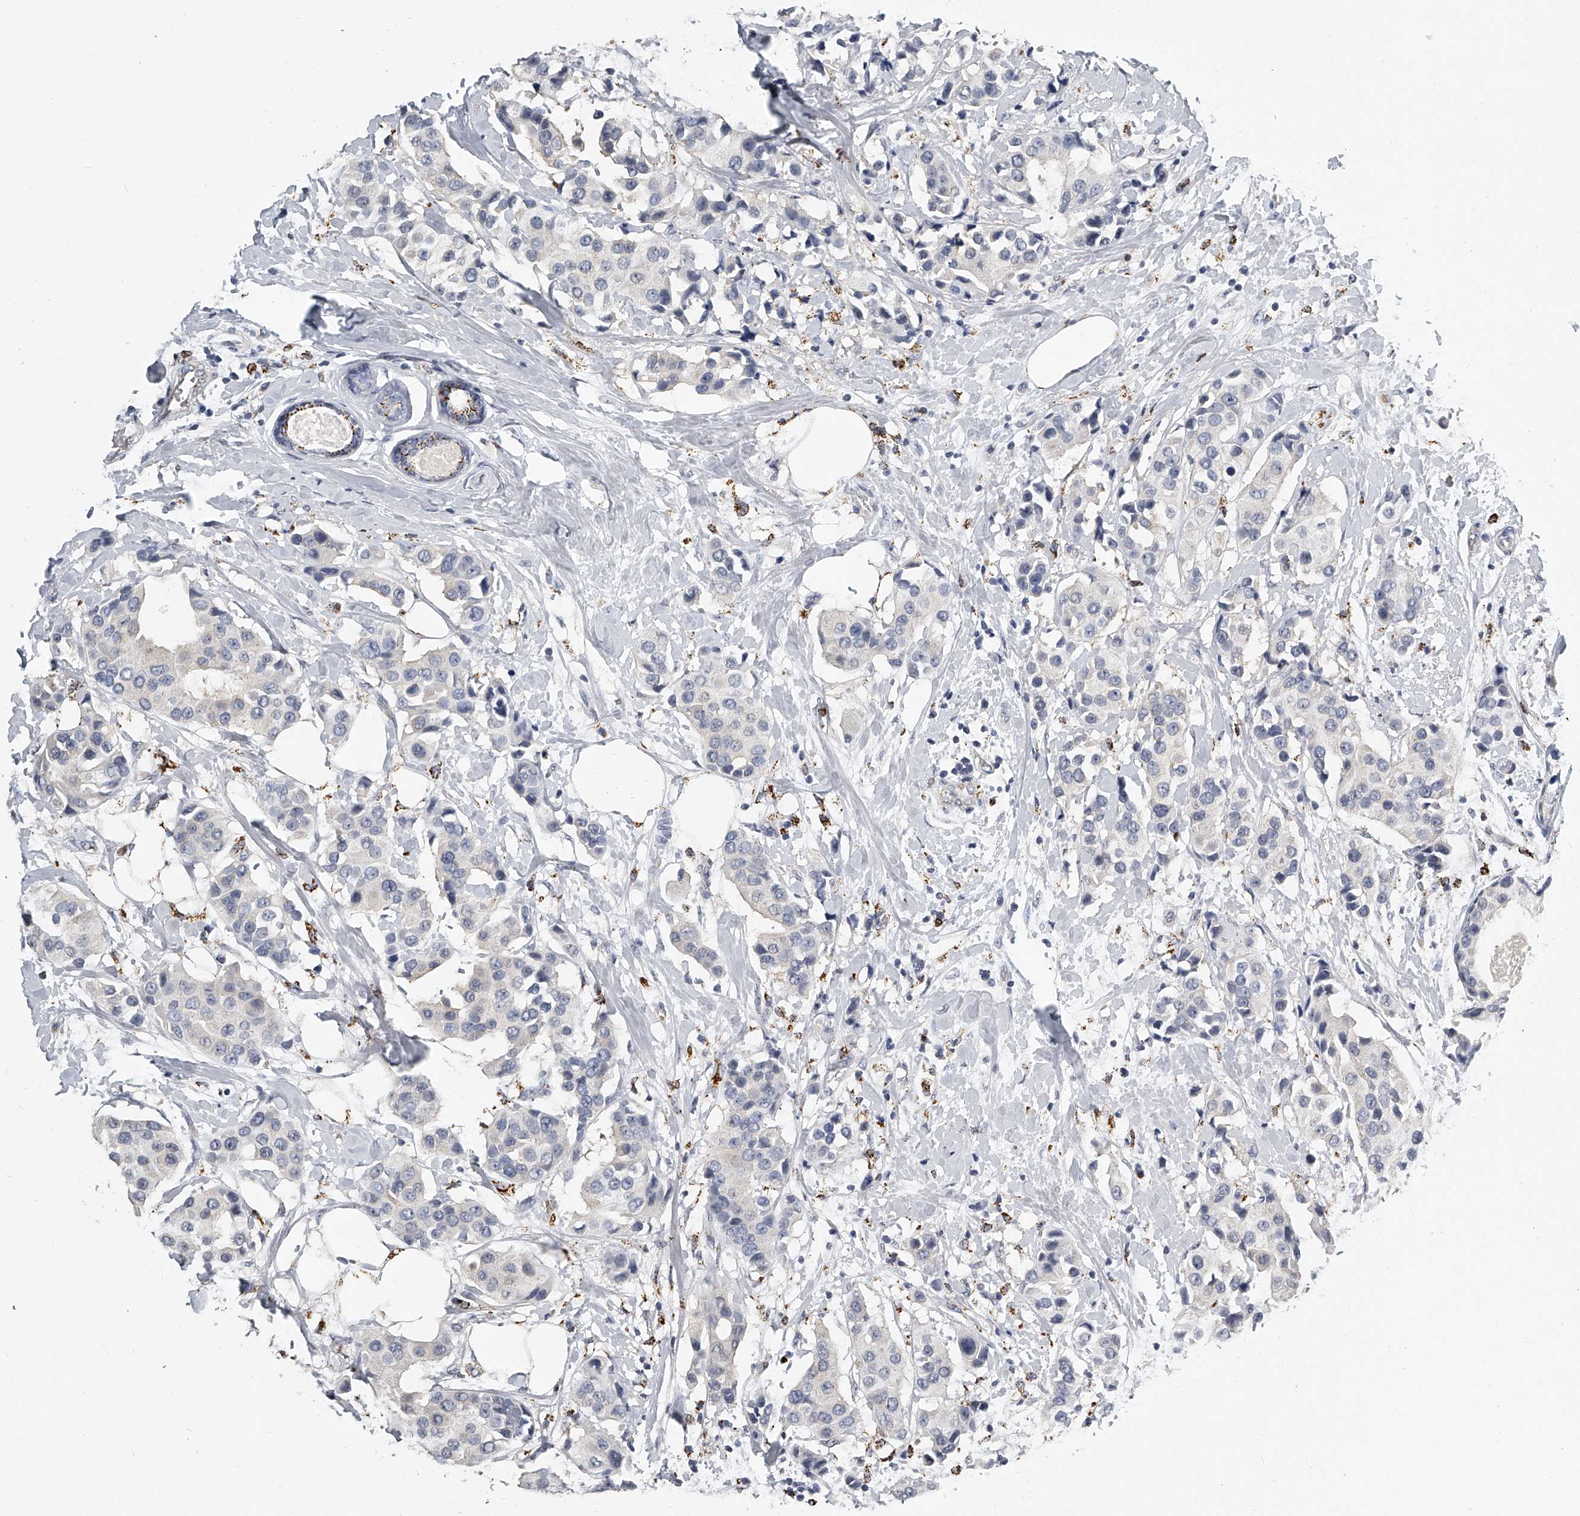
{"staining": {"intensity": "negative", "quantity": "none", "location": "none"}, "tissue": "breast cancer", "cell_type": "Tumor cells", "image_type": "cancer", "snomed": [{"axis": "morphology", "description": "Normal tissue, NOS"}, {"axis": "morphology", "description": "Duct carcinoma"}, {"axis": "topography", "description": "Breast"}], "caption": "A high-resolution micrograph shows IHC staining of breast intraductal carcinoma, which shows no significant positivity in tumor cells.", "gene": "KLHL7", "patient": {"sex": "female", "age": 39}}